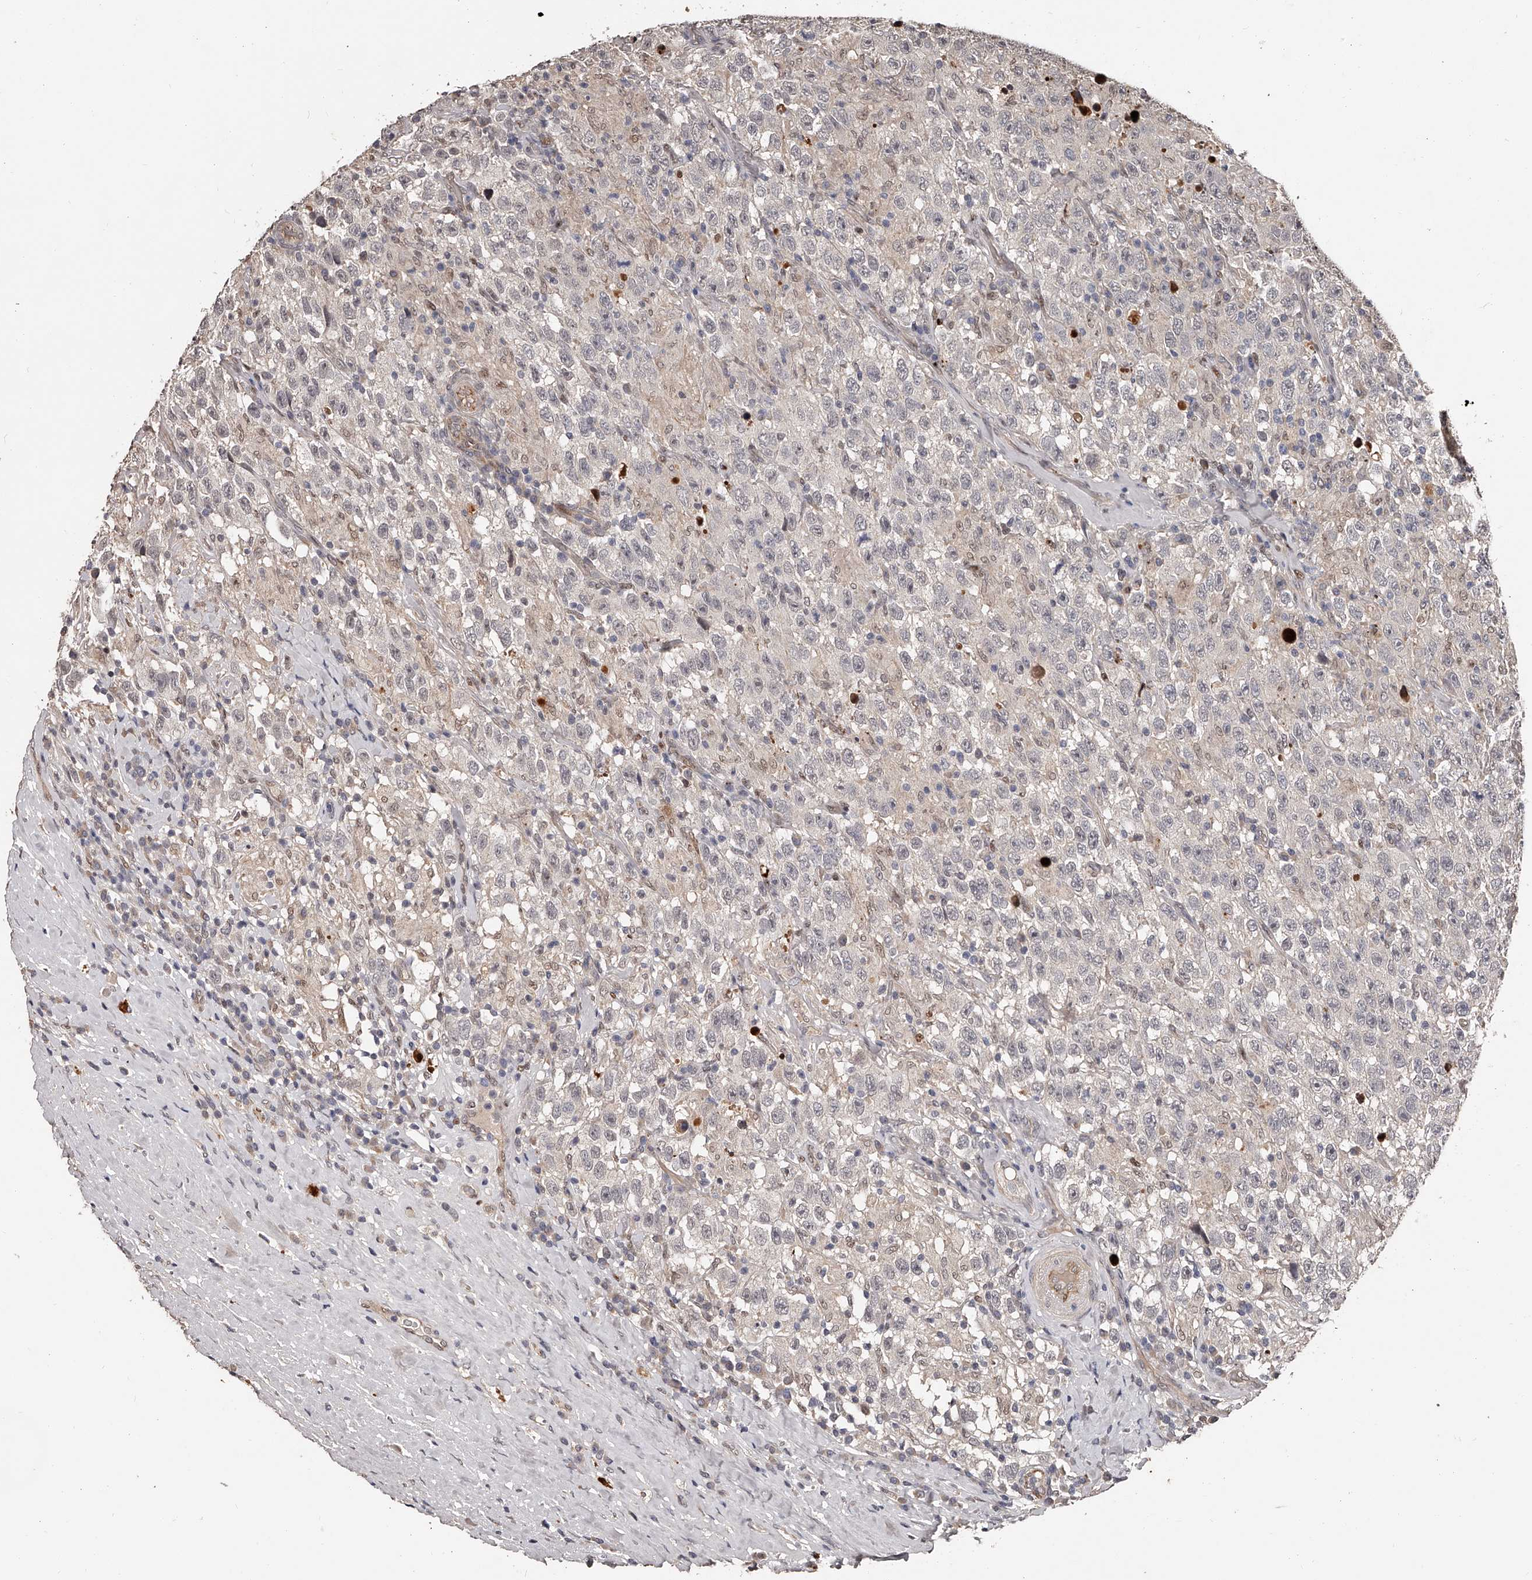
{"staining": {"intensity": "negative", "quantity": "none", "location": "none"}, "tissue": "testis cancer", "cell_type": "Tumor cells", "image_type": "cancer", "snomed": [{"axis": "morphology", "description": "Seminoma, NOS"}, {"axis": "topography", "description": "Testis"}], "caption": "Tumor cells are negative for protein expression in human testis cancer (seminoma).", "gene": "URGCP", "patient": {"sex": "male", "age": 41}}